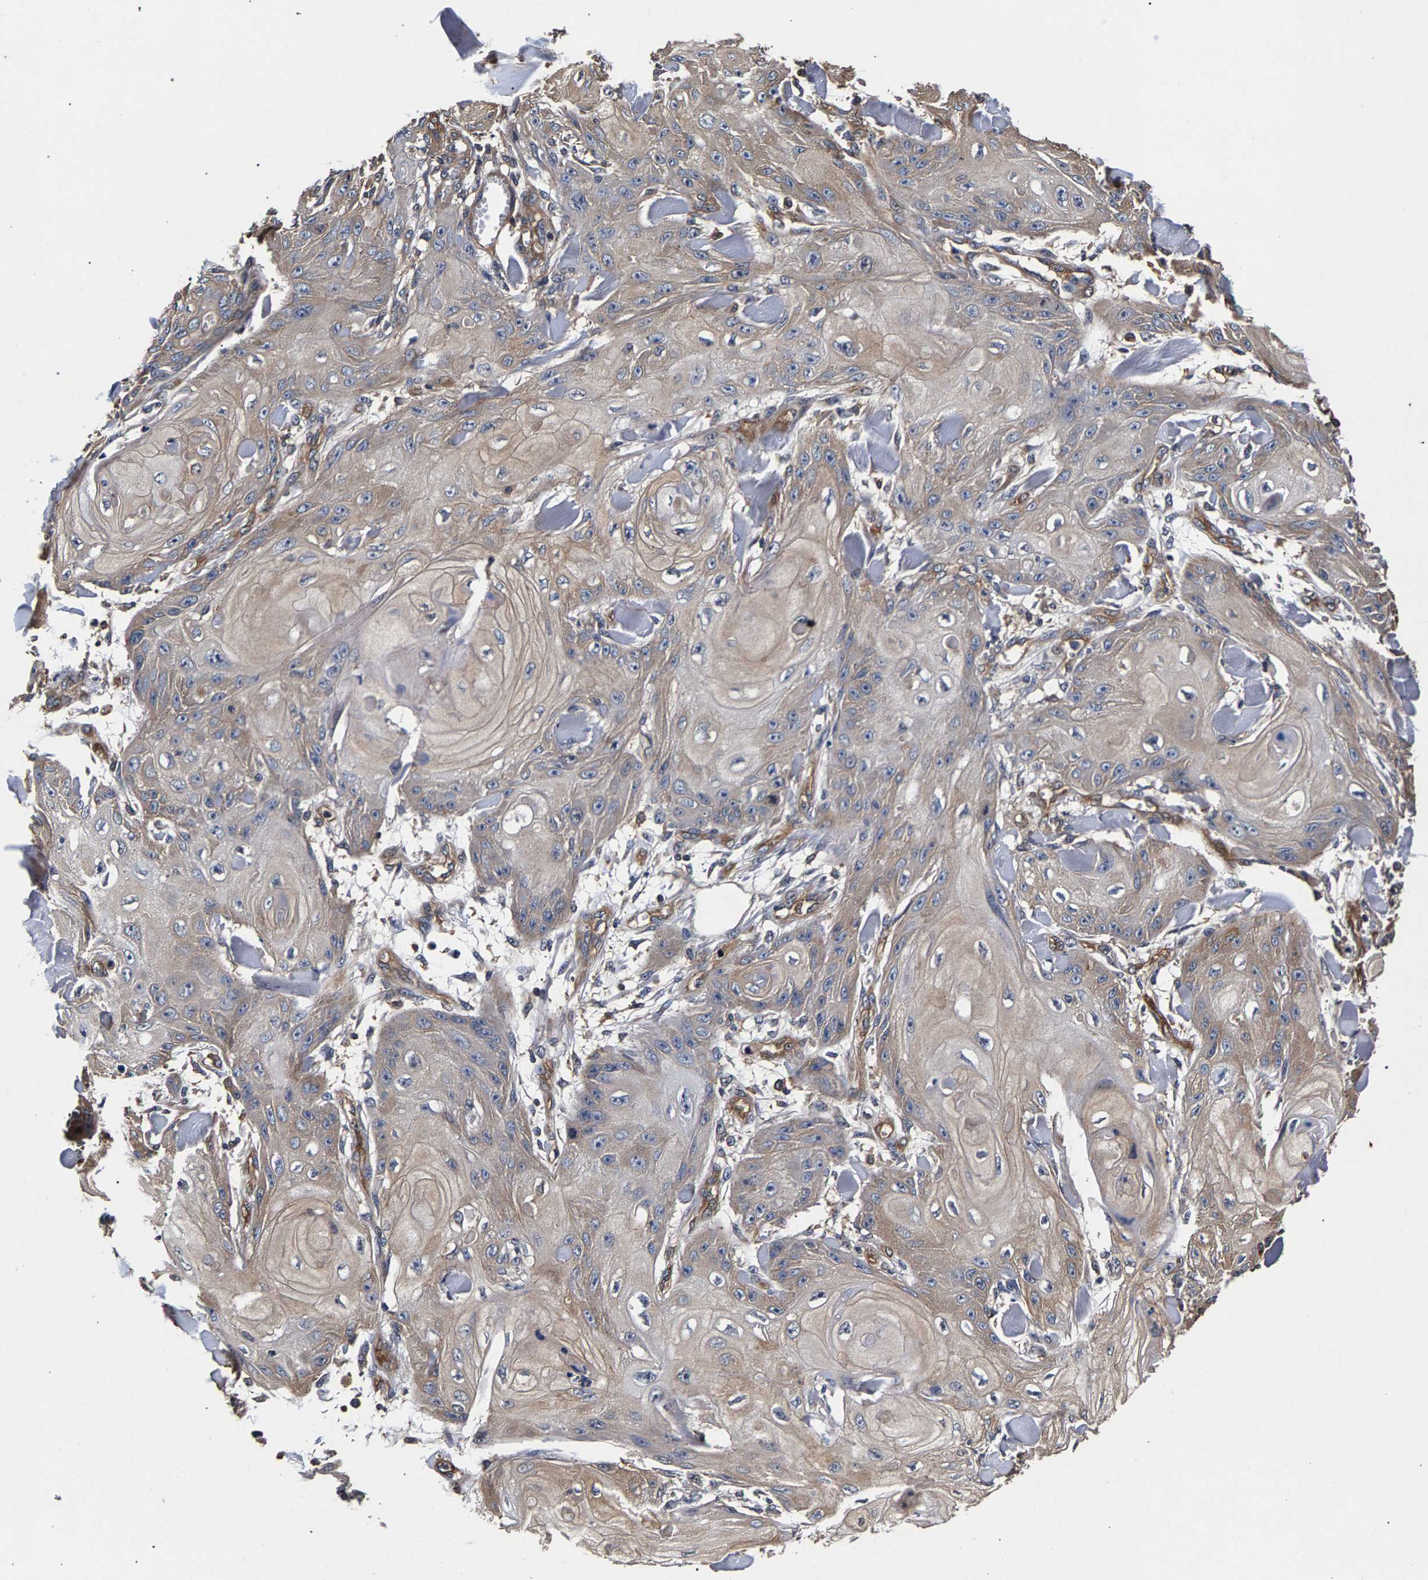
{"staining": {"intensity": "weak", "quantity": "<25%", "location": "cytoplasmic/membranous"}, "tissue": "skin cancer", "cell_type": "Tumor cells", "image_type": "cancer", "snomed": [{"axis": "morphology", "description": "Squamous cell carcinoma, NOS"}, {"axis": "topography", "description": "Skin"}], "caption": "DAB immunohistochemical staining of human skin squamous cell carcinoma shows no significant staining in tumor cells.", "gene": "MARCHF7", "patient": {"sex": "male", "age": 74}}